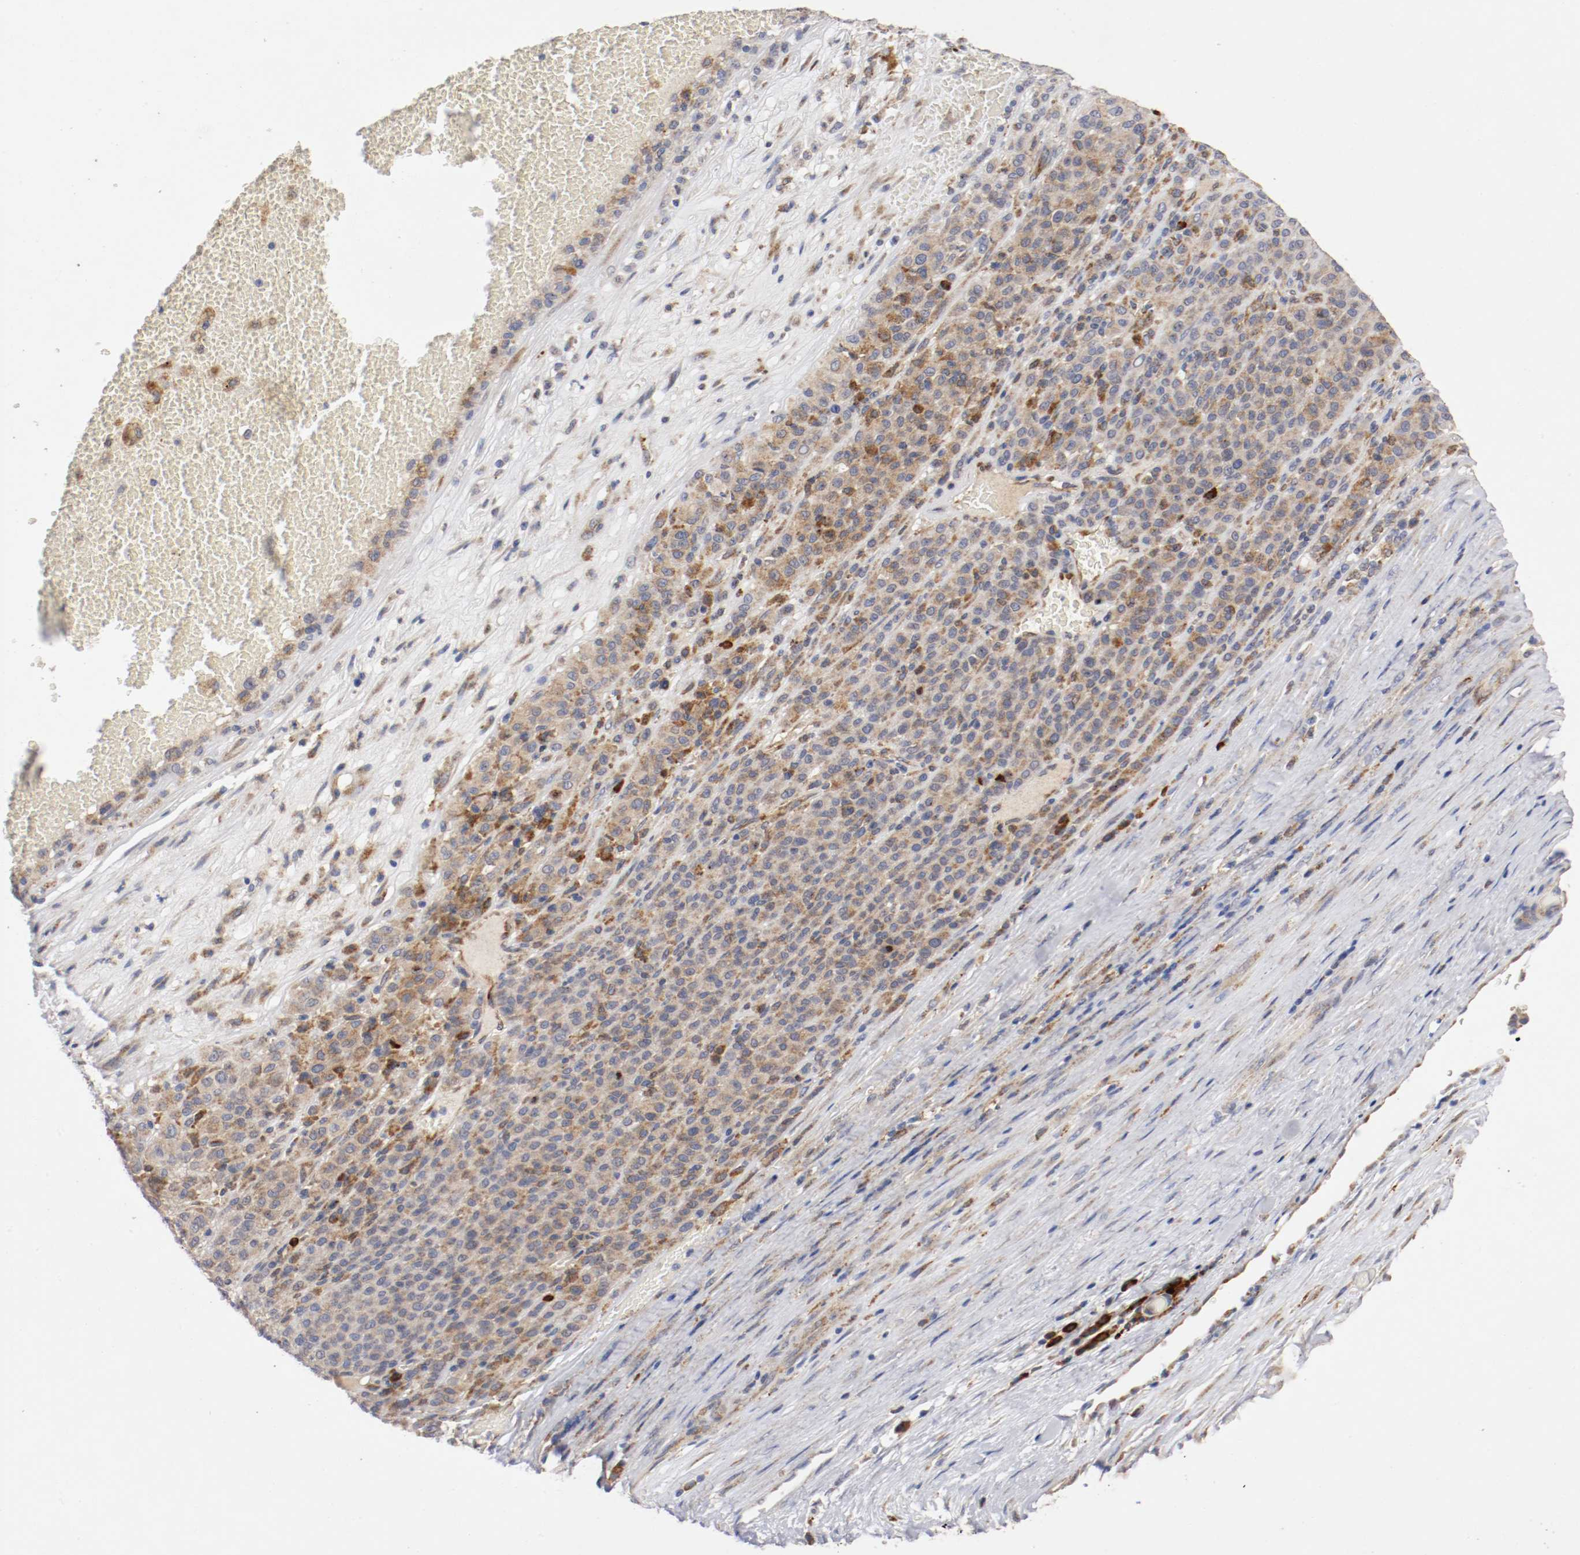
{"staining": {"intensity": "moderate", "quantity": ">75%", "location": "cytoplasmic/membranous"}, "tissue": "melanoma", "cell_type": "Tumor cells", "image_type": "cancer", "snomed": [{"axis": "morphology", "description": "Malignant melanoma, Metastatic site"}, {"axis": "topography", "description": "Pancreas"}], "caption": "Protein positivity by IHC reveals moderate cytoplasmic/membranous staining in about >75% of tumor cells in malignant melanoma (metastatic site). (DAB IHC, brown staining for protein, blue staining for nuclei).", "gene": "TRAF2", "patient": {"sex": "female", "age": 30}}